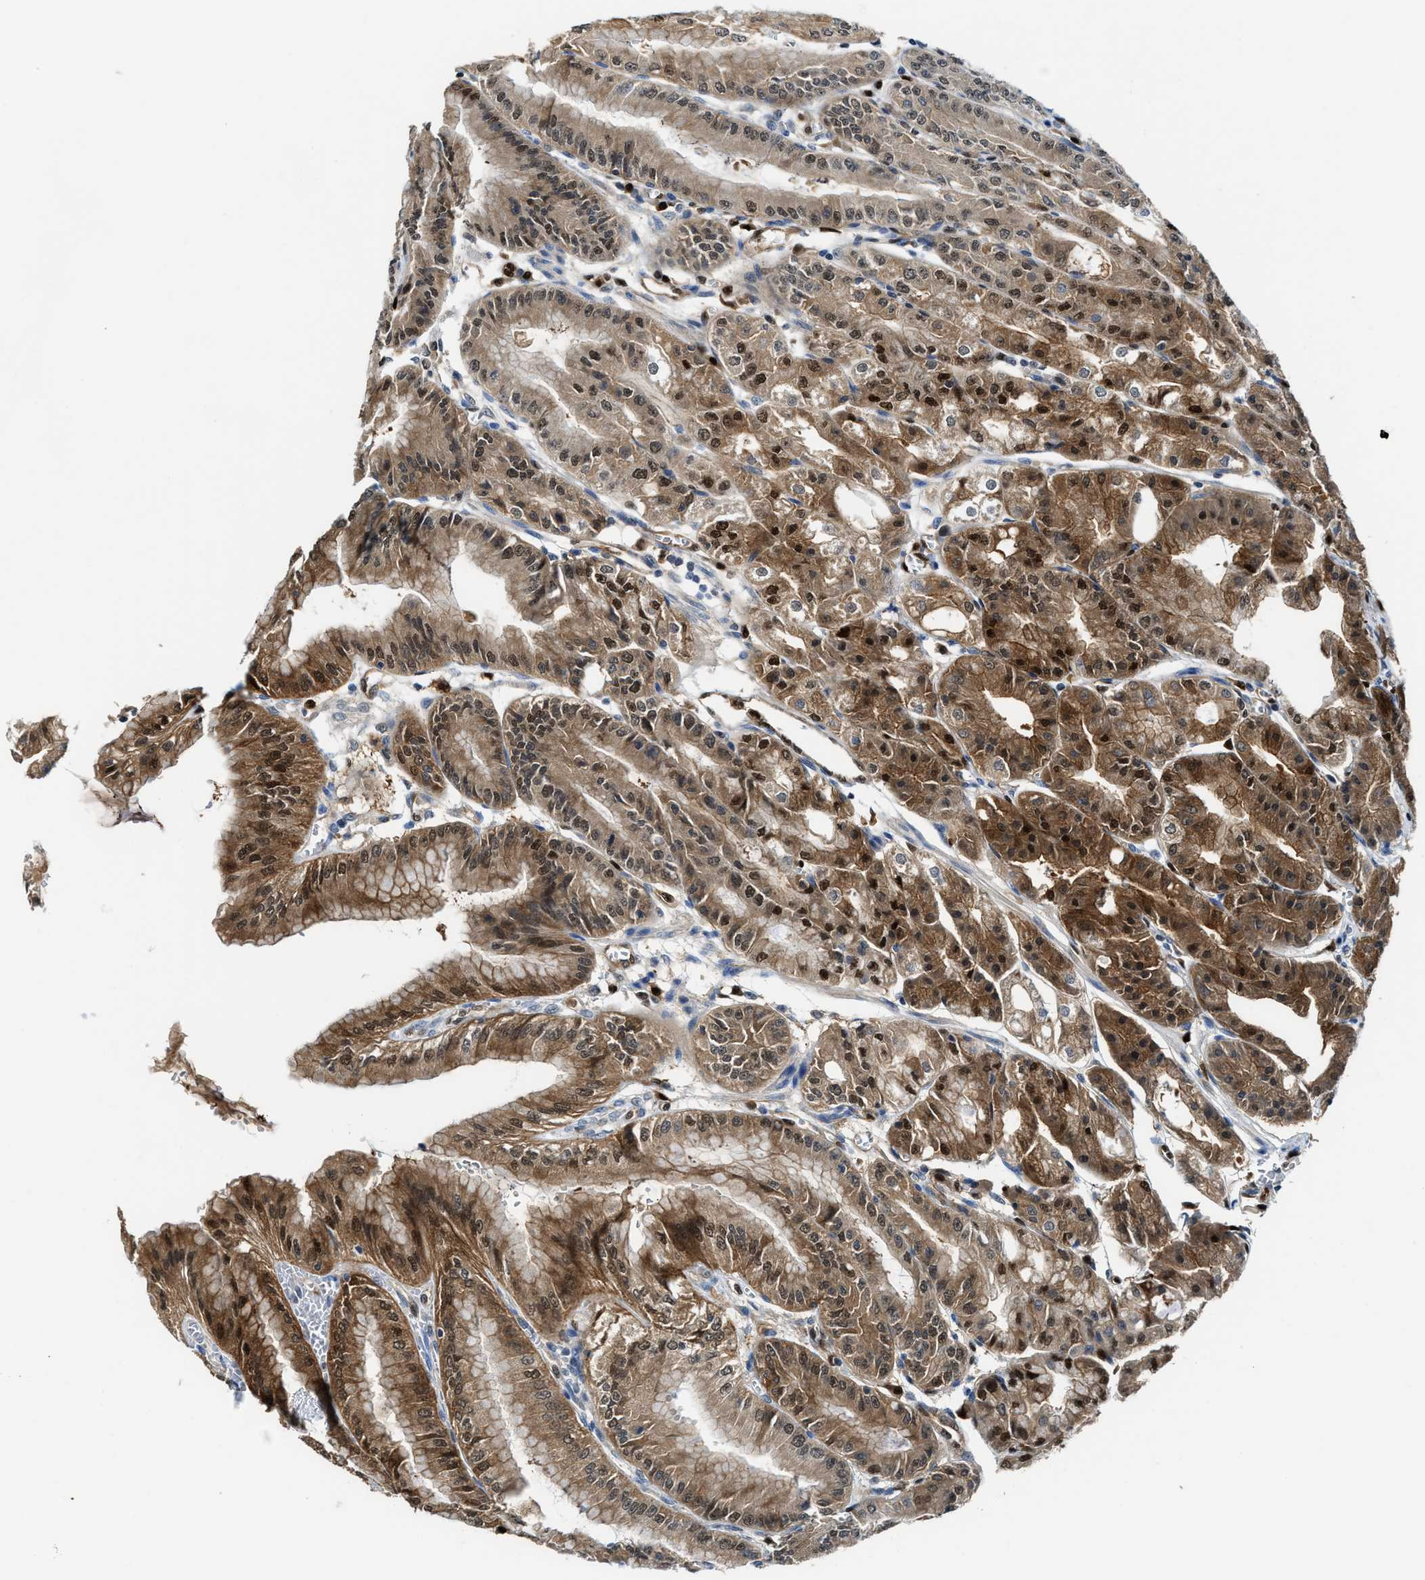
{"staining": {"intensity": "strong", "quantity": ">75%", "location": "cytoplasmic/membranous,nuclear"}, "tissue": "stomach", "cell_type": "Glandular cells", "image_type": "normal", "snomed": [{"axis": "morphology", "description": "Normal tissue, NOS"}, {"axis": "topography", "description": "Stomach, lower"}], "caption": "DAB immunohistochemical staining of unremarkable stomach demonstrates strong cytoplasmic/membranous,nuclear protein staining in approximately >75% of glandular cells. (DAB (3,3'-diaminobenzidine) = brown stain, brightfield microscopy at high magnification).", "gene": "LTA4H", "patient": {"sex": "male", "age": 71}}